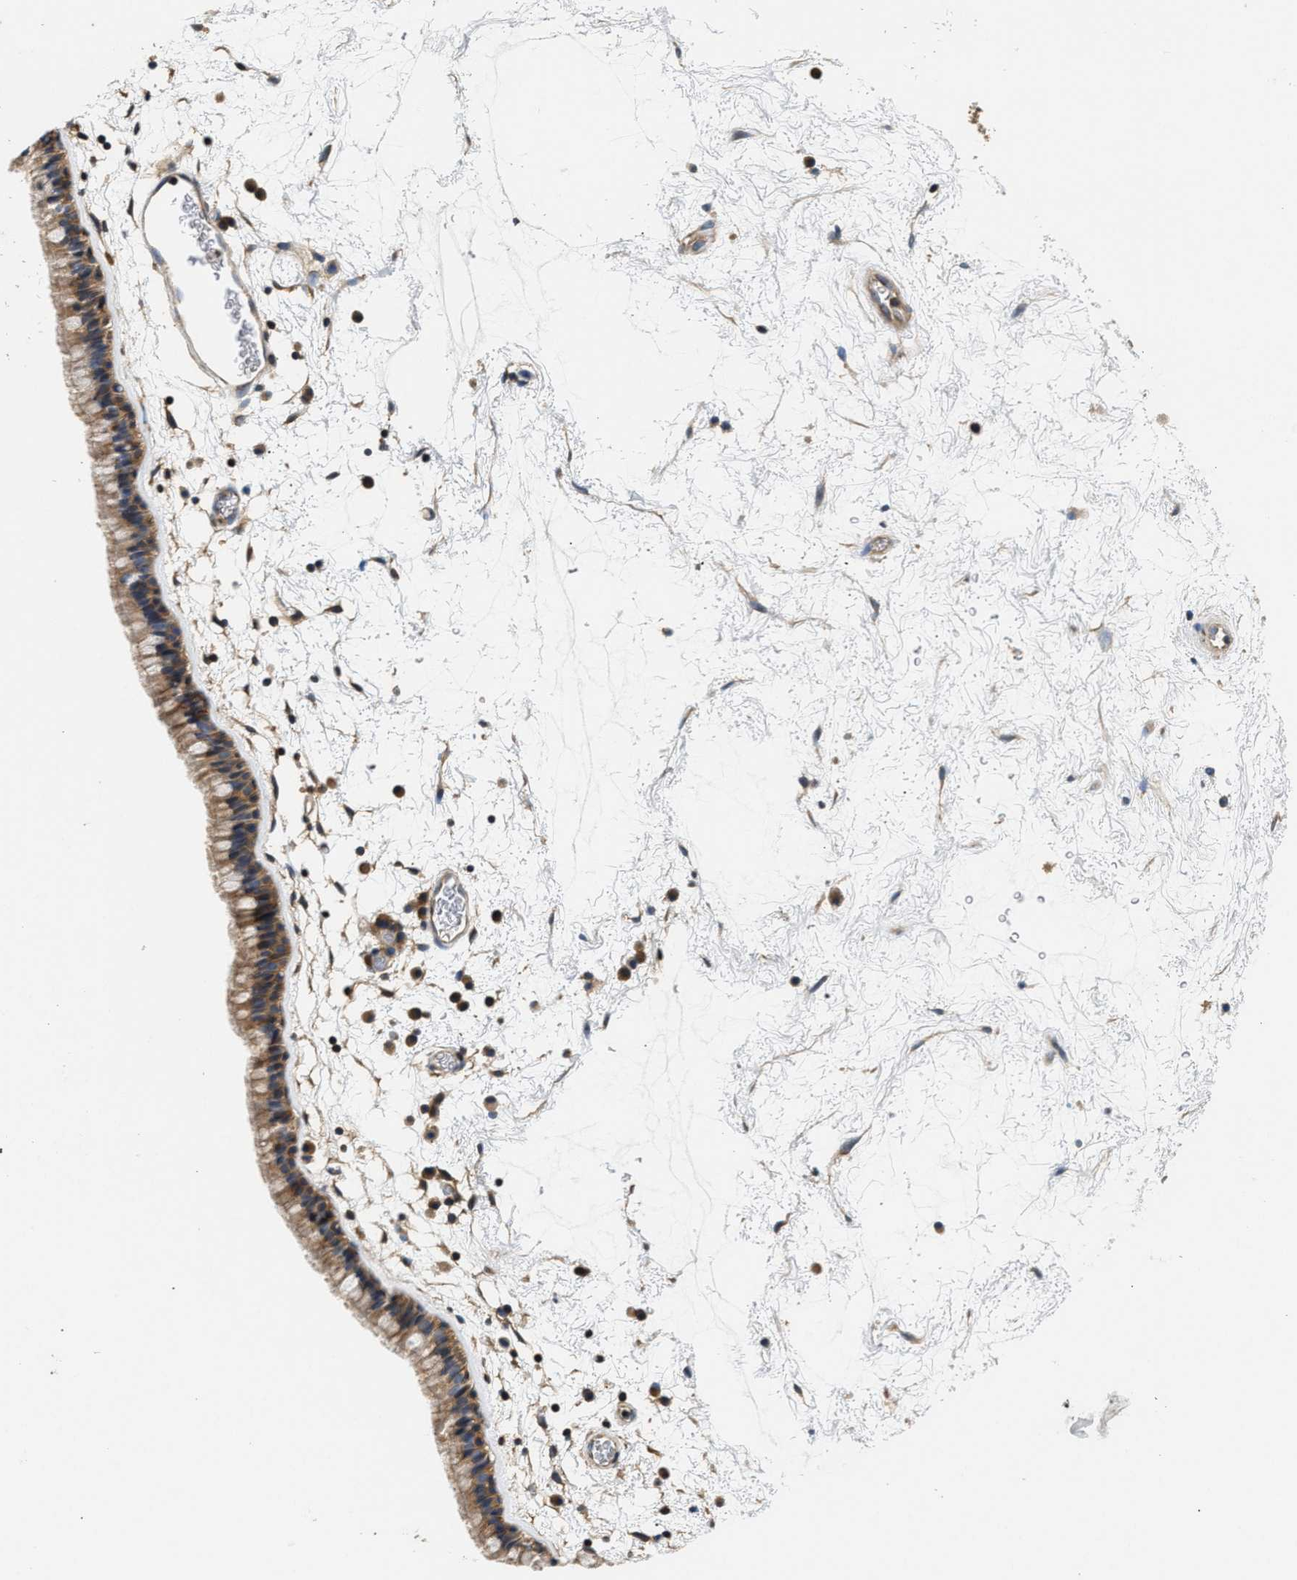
{"staining": {"intensity": "moderate", "quantity": ">75%", "location": "cytoplasmic/membranous"}, "tissue": "nasopharynx", "cell_type": "Respiratory epithelial cells", "image_type": "normal", "snomed": [{"axis": "morphology", "description": "Normal tissue, NOS"}, {"axis": "morphology", "description": "Inflammation, NOS"}, {"axis": "topography", "description": "Nasopharynx"}], "caption": "A histopathology image showing moderate cytoplasmic/membranous staining in about >75% of respiratory epithelial cells in unremarkable nasopharynx, as visualized by brown immunohistochemical staining.", "gene": "CCM2", "patient": {"sex": "male", "age": 48}}